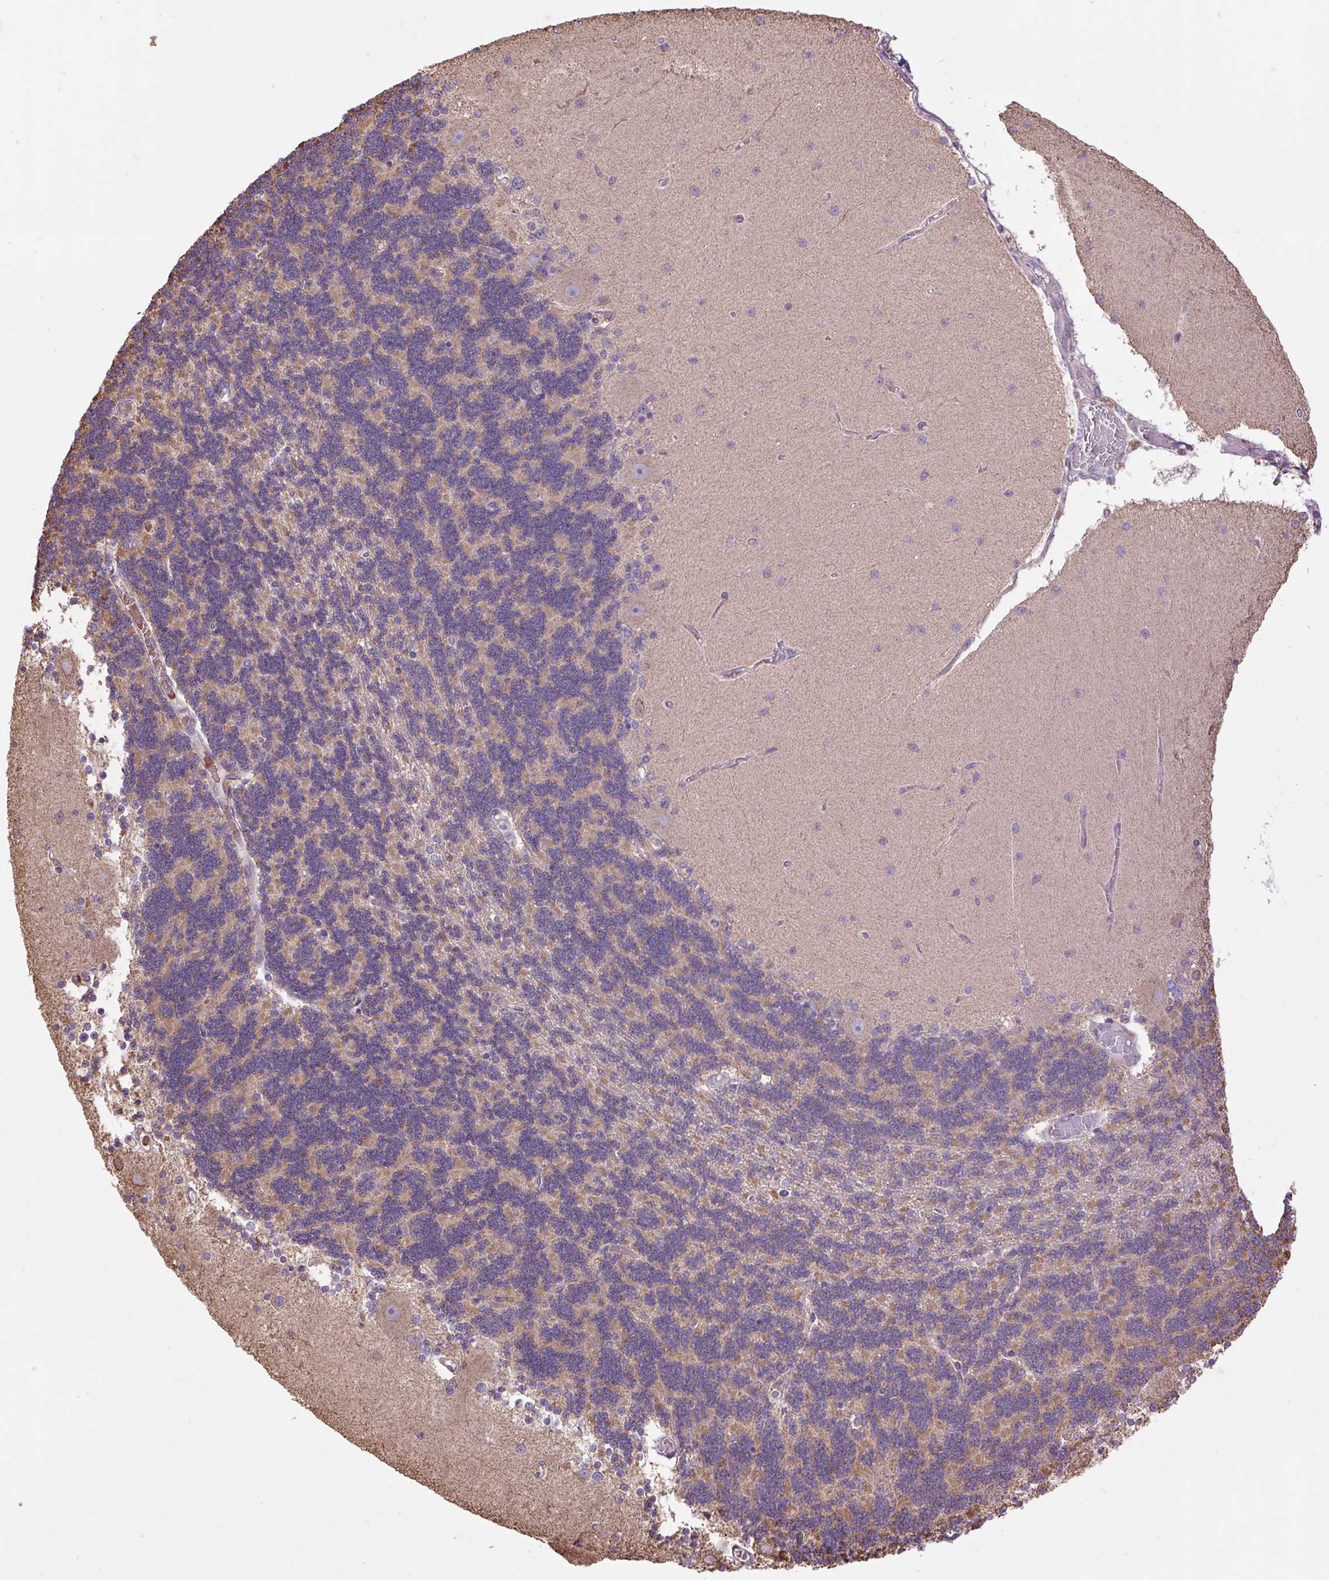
{"staining": {"intensity": "moderate", "quantity": "25%-75%", "location": "cytoplasmic/membranous"}, "tissue": "cerebellum", "cell_type": "Cells in granular layer", "image_type": "normal", "snomed": [{"axis": "morphology", "description": "Normal tissue, NOS"}, {"axis": "topography", "description": "Cerebellum"}], "caption": "A brown stain highlights moderate cytoplasmic/membranous staining of a protein in cells in granular layer of unremarkable cerebellum. (DAB (3,3'-diaminobenzidine) = brown stain, brightfield microscopy at high magnification).", "gene": "PLCG1", "patient": {"sex": "female", "age": 54}}